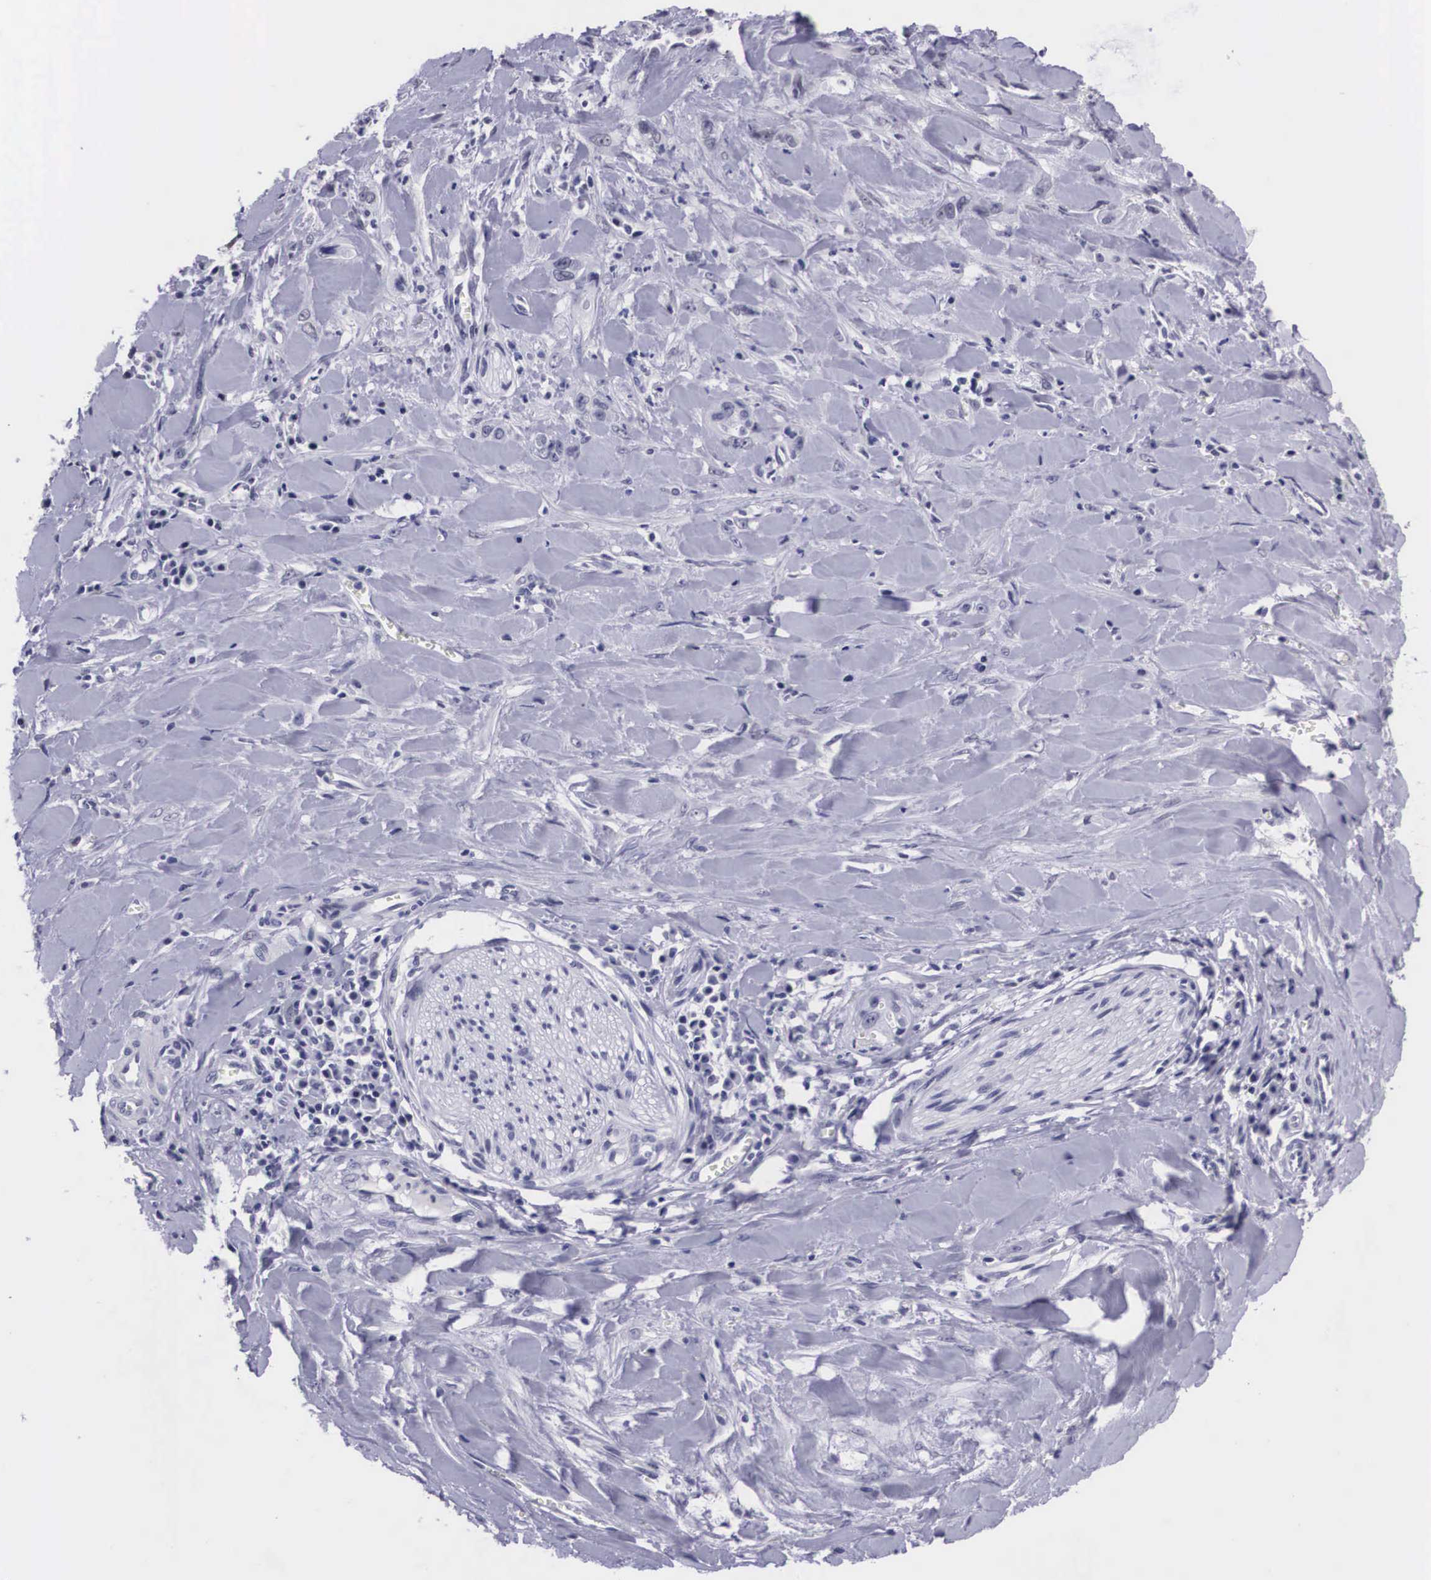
{"staining": {"intensity": "negative", "quantity": "none", "location": "none"}, "tissue": "pancreatic cancer", "cell_type": "Tumor cells", "image_type": "cancer", "snomed": [{"axis": "morphology", "description": "Adenocarcinoma, NOS"}, {"axis": "topography", "description": "Pancreas"}], "caption": "This is an immunohistochemistry photomicrograph of human pancreatic cancer (adenocarcinoma). There is no positivity in tumor cells.", "gene": "C22orf31", "patient": {"sex": "male", "age": 69}}